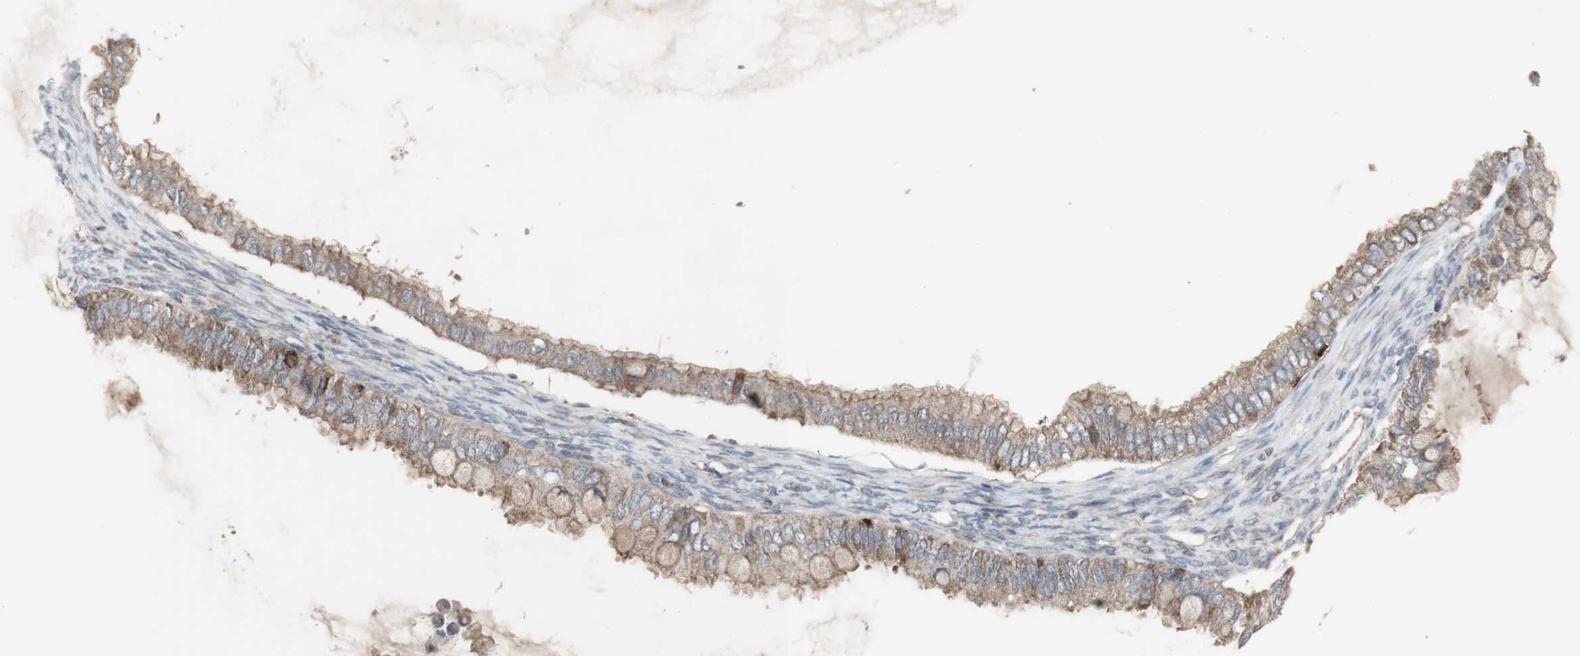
{"staining": {"intensity": "weak", "quantity": ">75%", "location": "cytoplasmic/membranous"}, "tissue": "ovarian cancer", "cell_type": "Tumor cells", "image_type": "cancer", "snomed": [{"axis": "morphology", "description": "Cystadenocarcinoma, mucinous, NOS"}, {"axis": "topography", "description": "Ovary"}], "caption": "An IHC photomicrograph of tumor tissue is shown. Protein staining in brown labels weak cytoplasmic/membranous positivity in ovarian cancer within tumor cells. (DAB IHC with brightfield microscopy, high magnification).", "gene": "SHC1", "patient": {"sex": "female", "age": 80}}